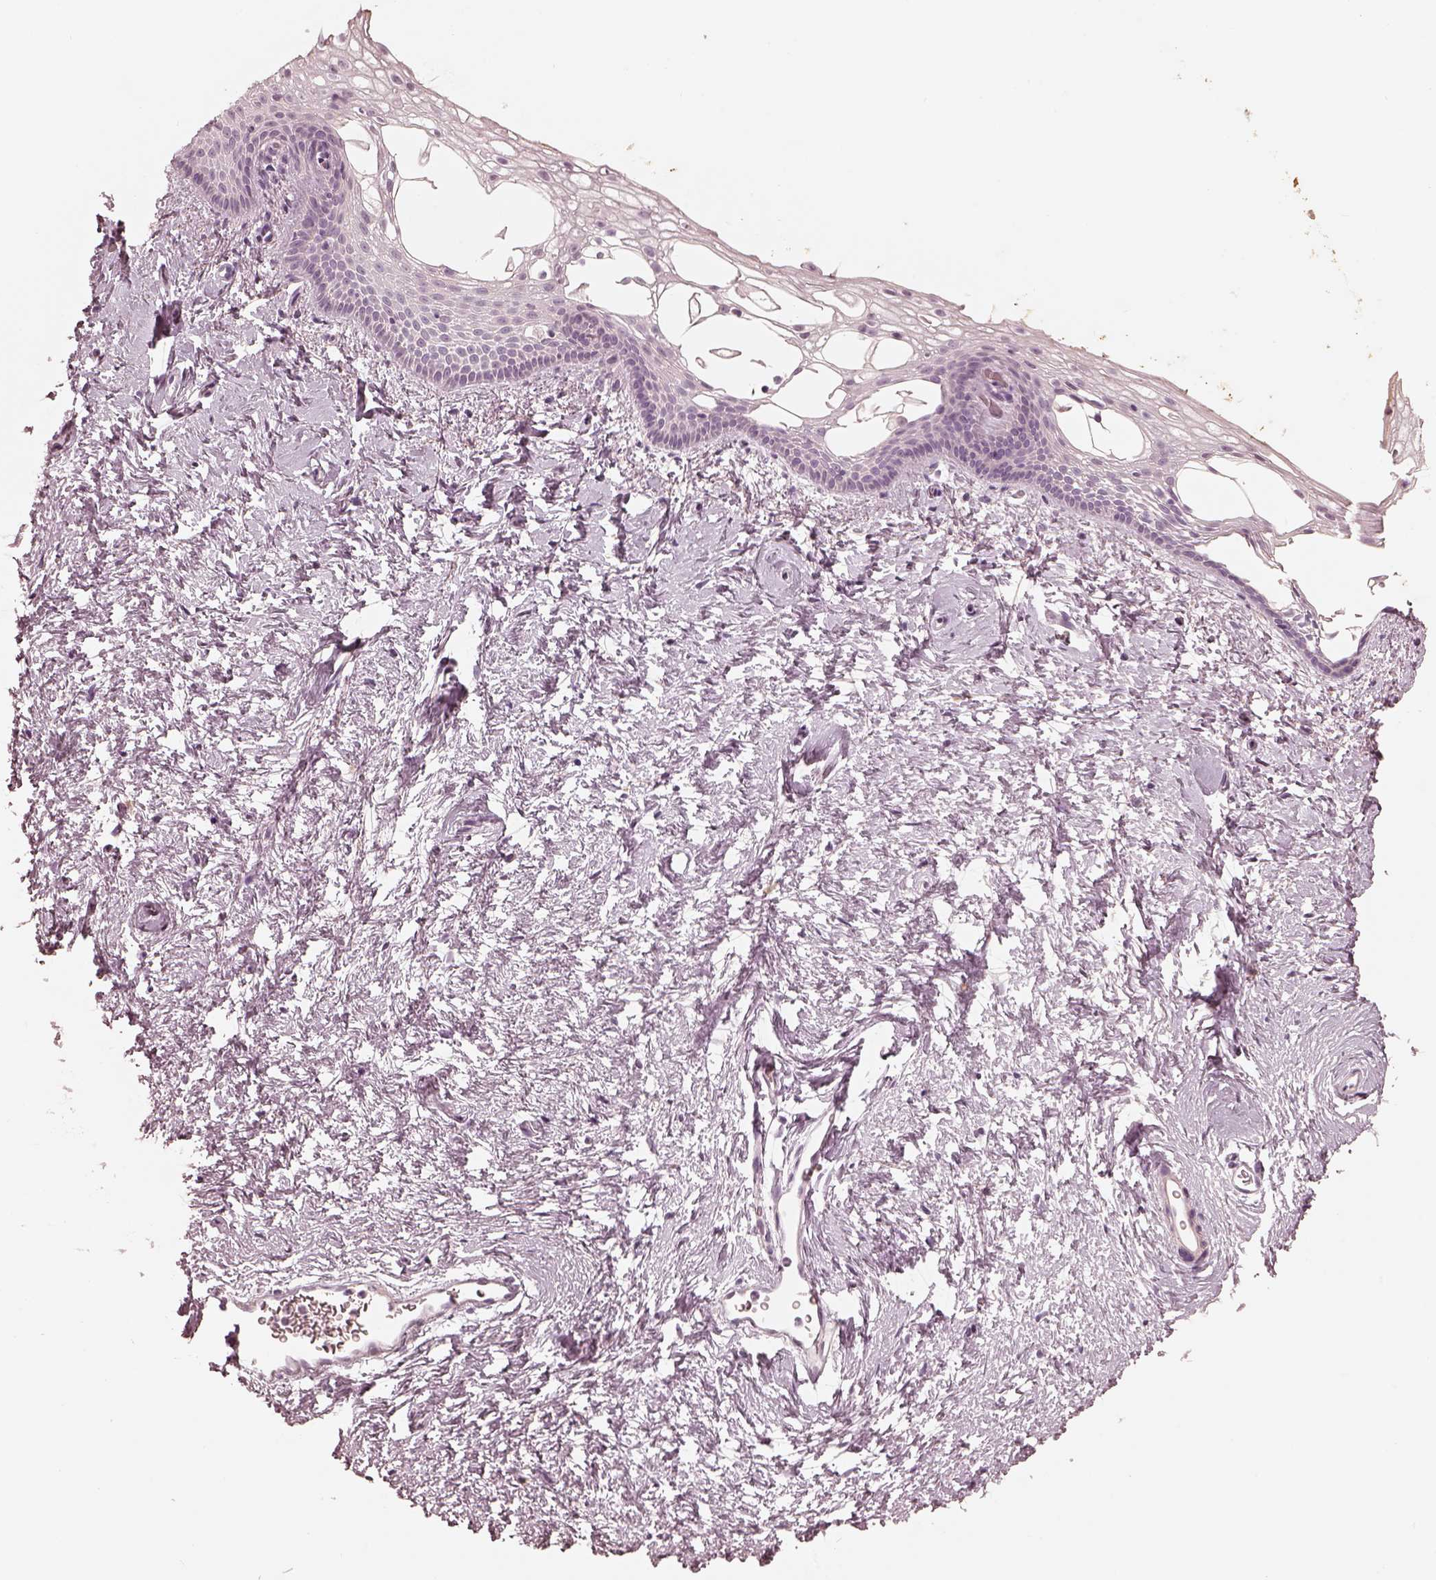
{"staining": {"intensity": "negative", "quantity": "none", "location": "none"}, "tissue": "vagina", "cell_type": "Squamous epithelial cells", "image_type": "normal", "snomed": [{"axis": "morphology", "description": "Normal tissue, NOS"}, {"axis": "topography", "description": "Vagina"}], "caption": "The photomicrograph demonstrates no significant expression in squamous epithelial cells of vagina. (IHC, brightfield microscopy, high magnification).", "gene": "ADRB3", "patient": {"sex": "female", "age": 61}}